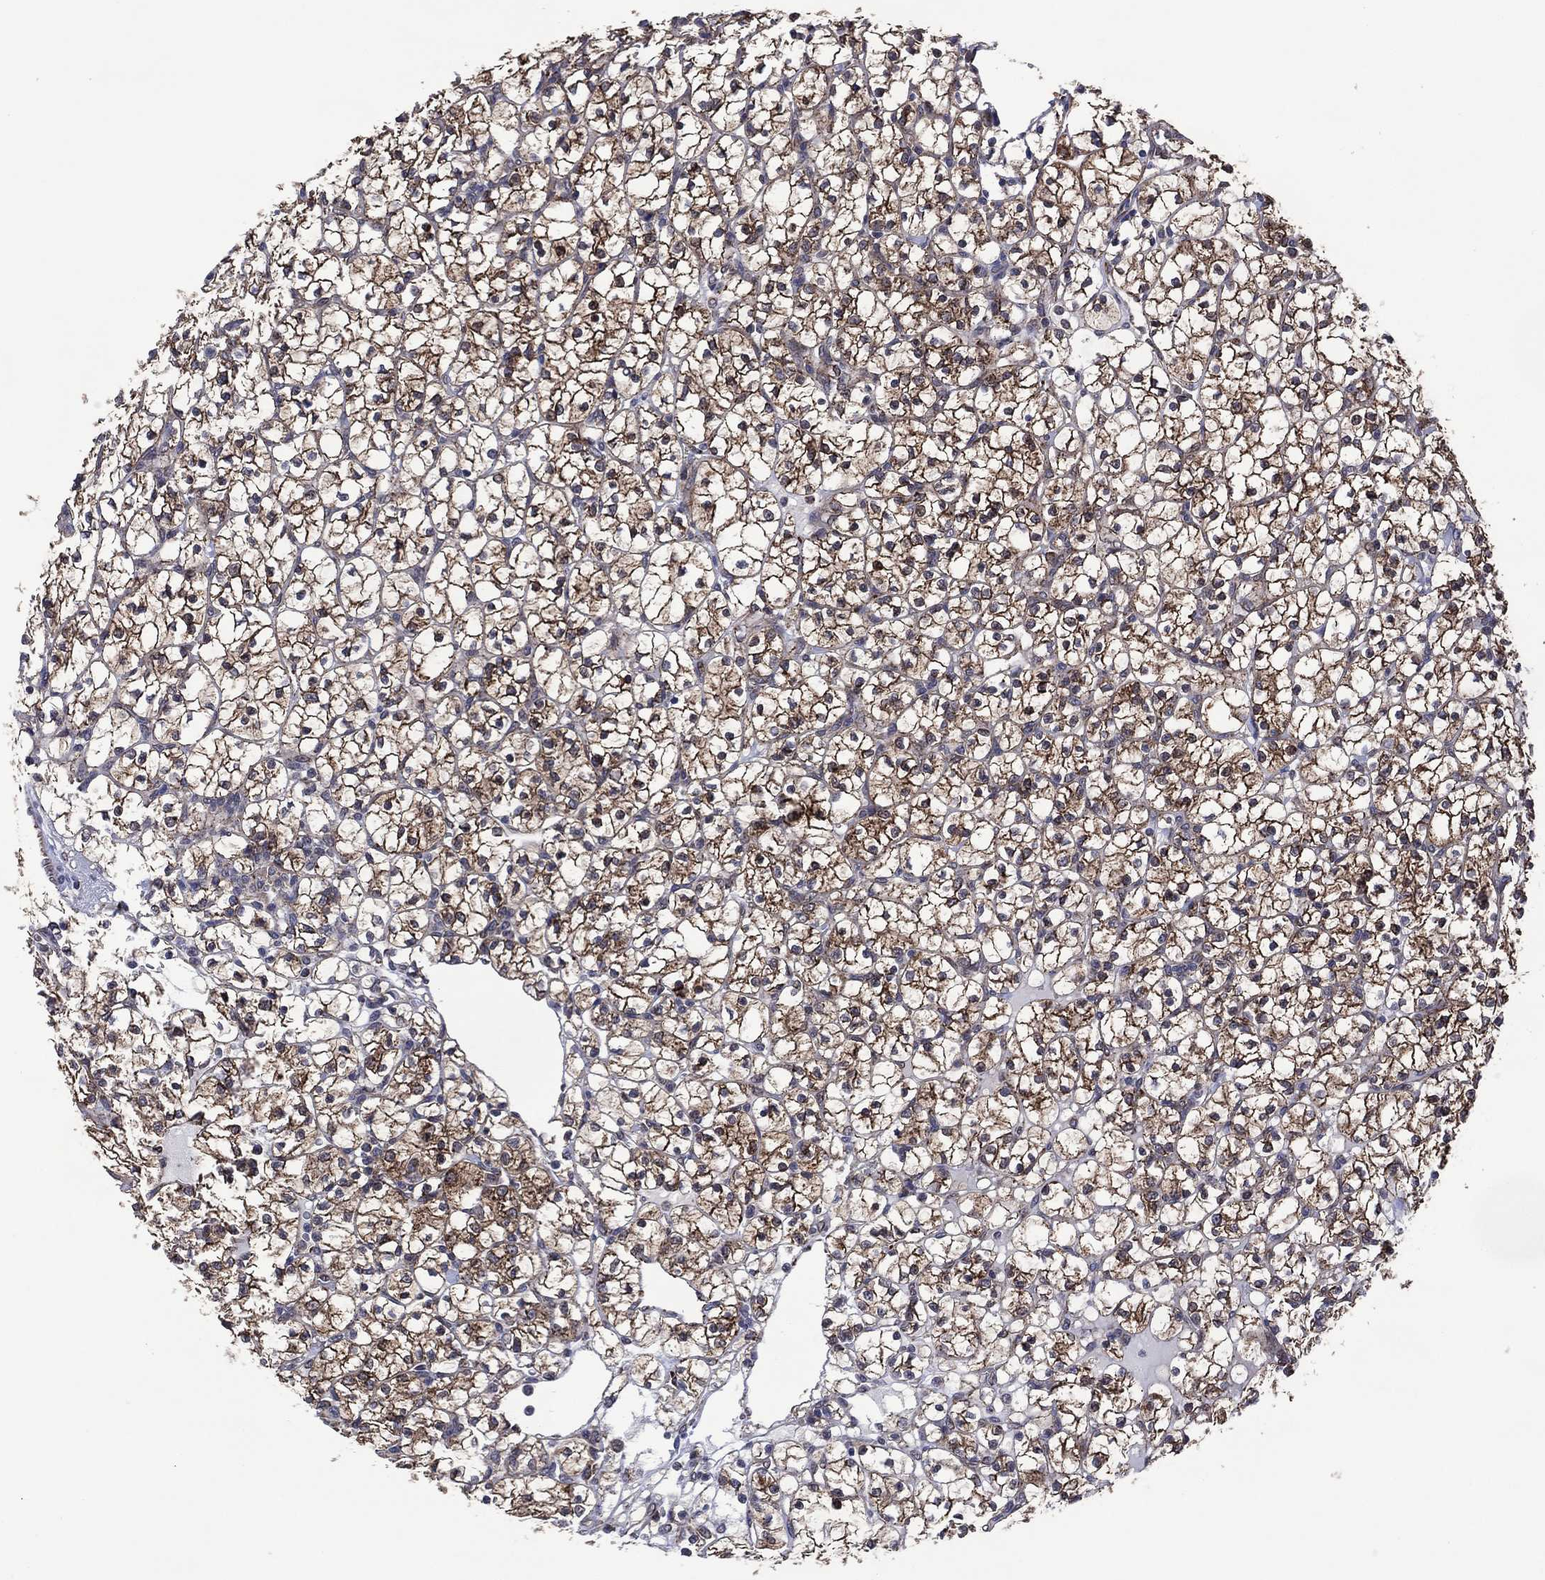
{"staining": {"intensity": "moderate", "quantity": ">75%", "location": "cytoplasmic/membranous"}, "tissue": "renal cancer", "cell_type": "Tumor cells", "image_type": "cancer", "snomed": [{"axis": "morphology", "description": "Adenocarcinoma, NOS"}, {"axis": "topography", "description": "Kidney"}], "caption": "Protein expression analysis of human adenocarcinoma (renal) reveals moderate cytoplasmic/membranous staining in approximately >75% of tumor cells. (IHC, brightfield microscopy, high magnification).", "gene": "HTD2", "patient": {"sex": "female", "age": 89}}